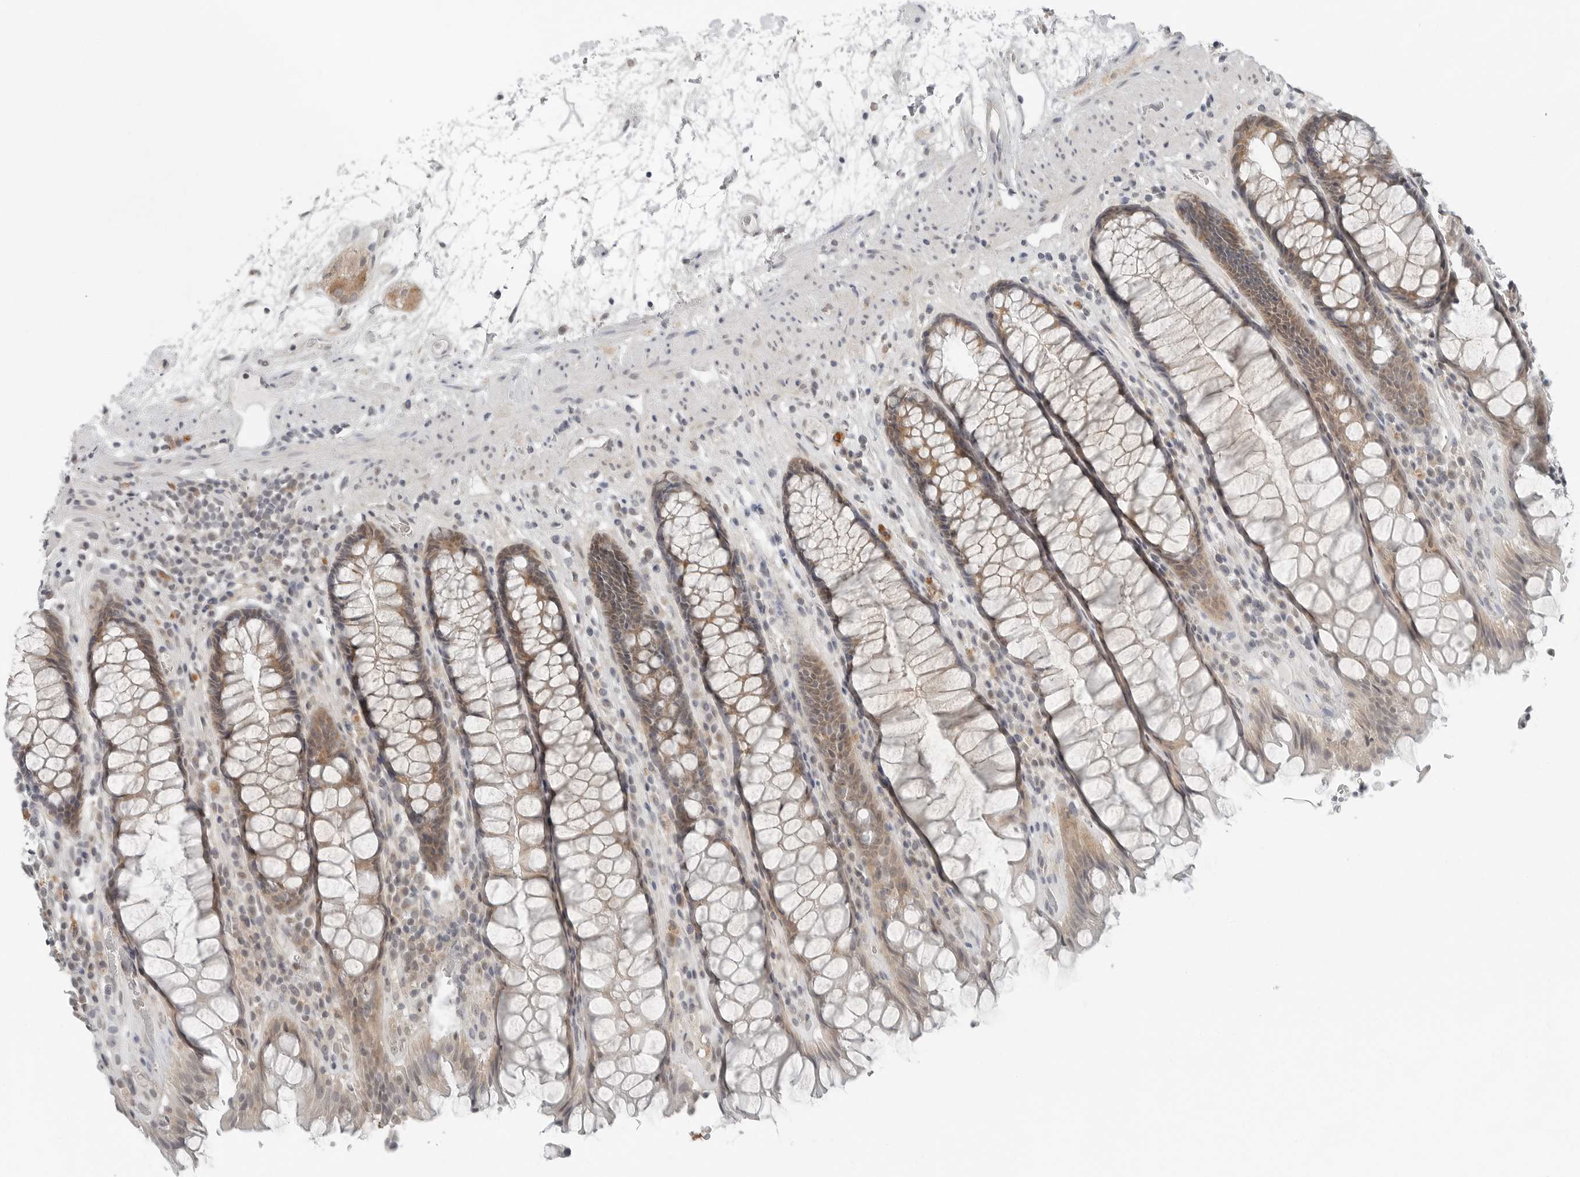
{"staining": {"intensity": "moderate", "quantity": "25%-75%", "location": "cytoplasmic/membranous"}, "tissue": "rectum", "cell_type": "Glandular cells", "image_type": "normal", "snomed": [{"axis": "morphology", "description": "Normal tissue, NOS"}, {"axis": "topography", "description": "Rectum"}], "caption": "High-power microscopy captured an IHC image of unremarkable rectum, revealing moderate cytoplasmic/membranous staining in about 25%-75% of glandular cells.", "gene": "FCRLB", "patient": {"sex": "male", "age": 64}}